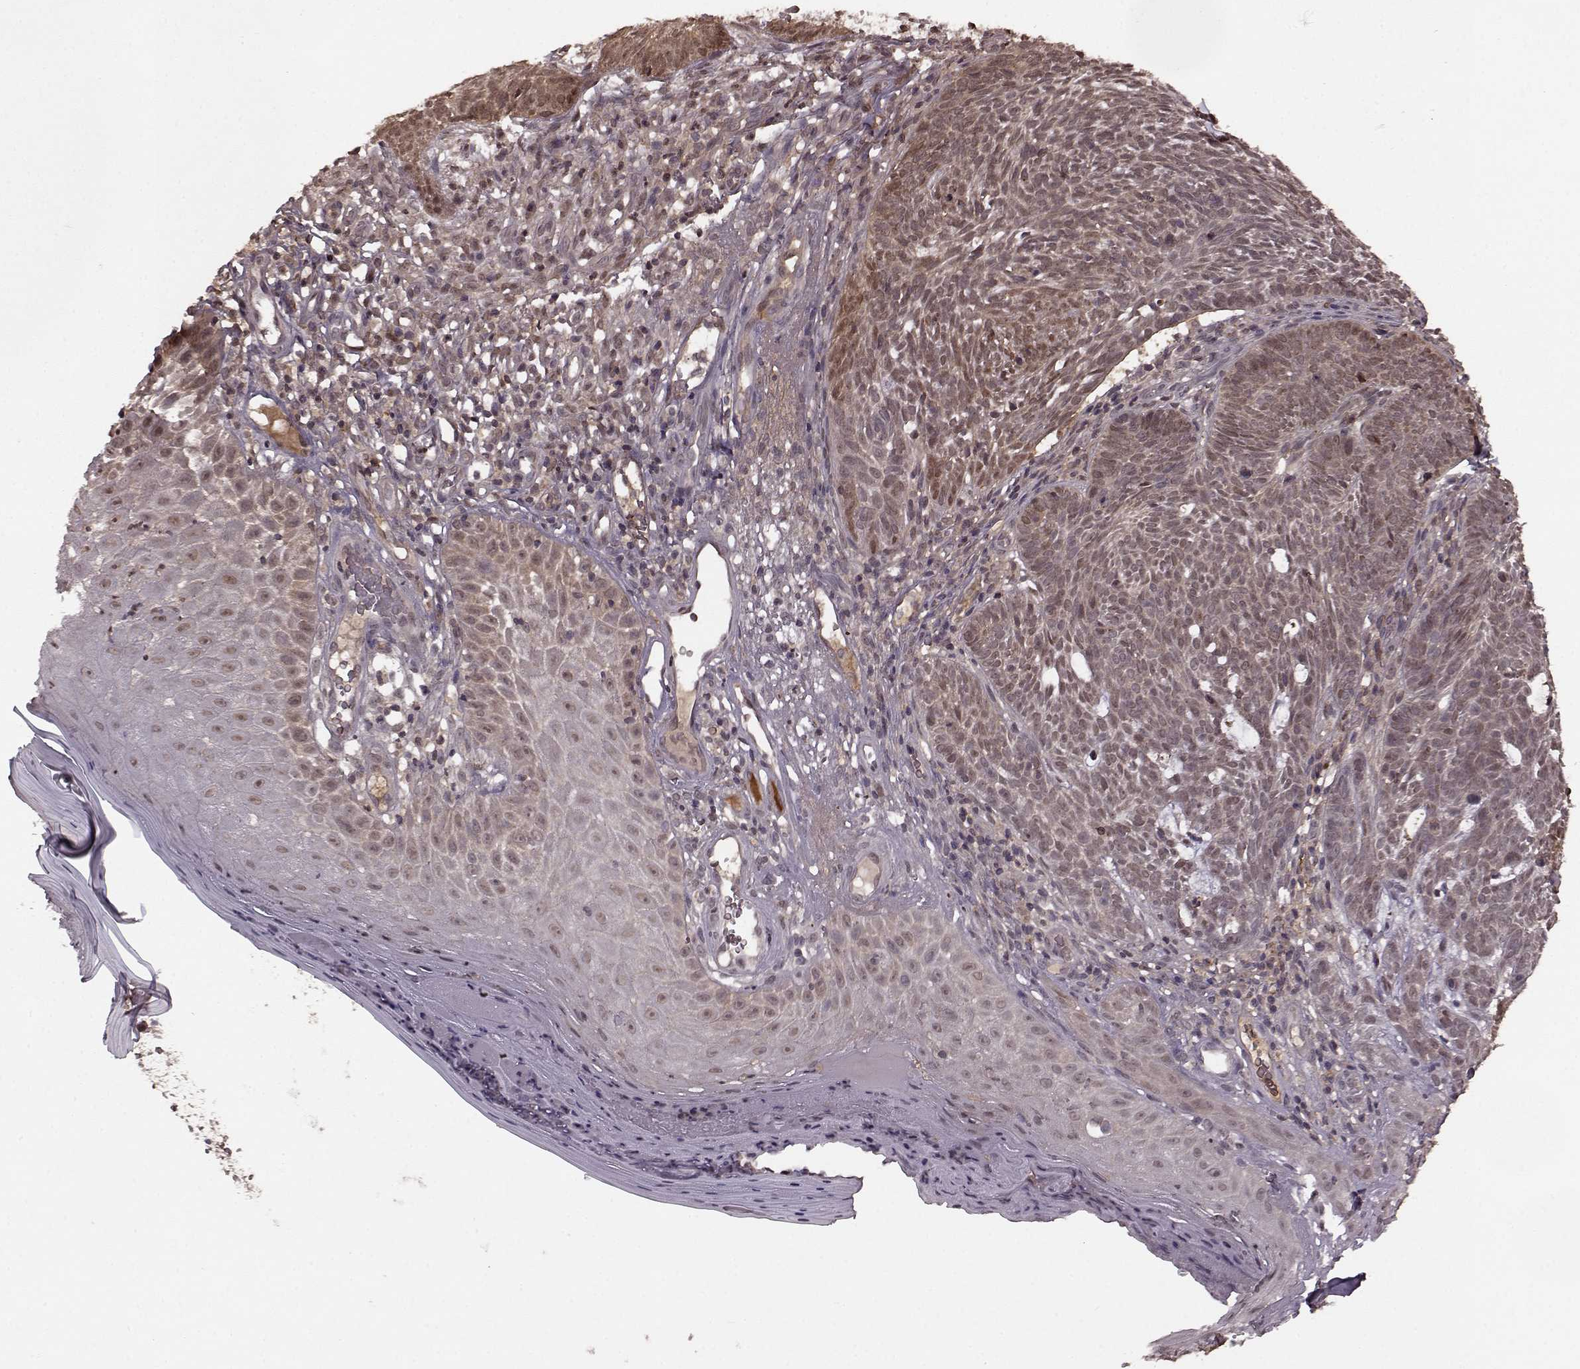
{"staining": {"intensity": "weak", "quantity": "25%-75%", "location": "cytoplasmic/membranous,nuclear"}, "tissue": "skin cancer", "cell_type": "Tumor cells", "image_type": "cancer", "snomed": [{"axis": "morphology", "description": "Basal cell carcinoma"}, {"axis": "topography", "description": "Skin"}], "caption": "Immunohistochemical staining of basal cell carcinoma (skin) demonstrates weak cytoplasmic/membranous and nuclear protein expression in about 25%-75% of tumor cells.", "gene": "GSS", "patient": {"sex": "male", "age": 59}}